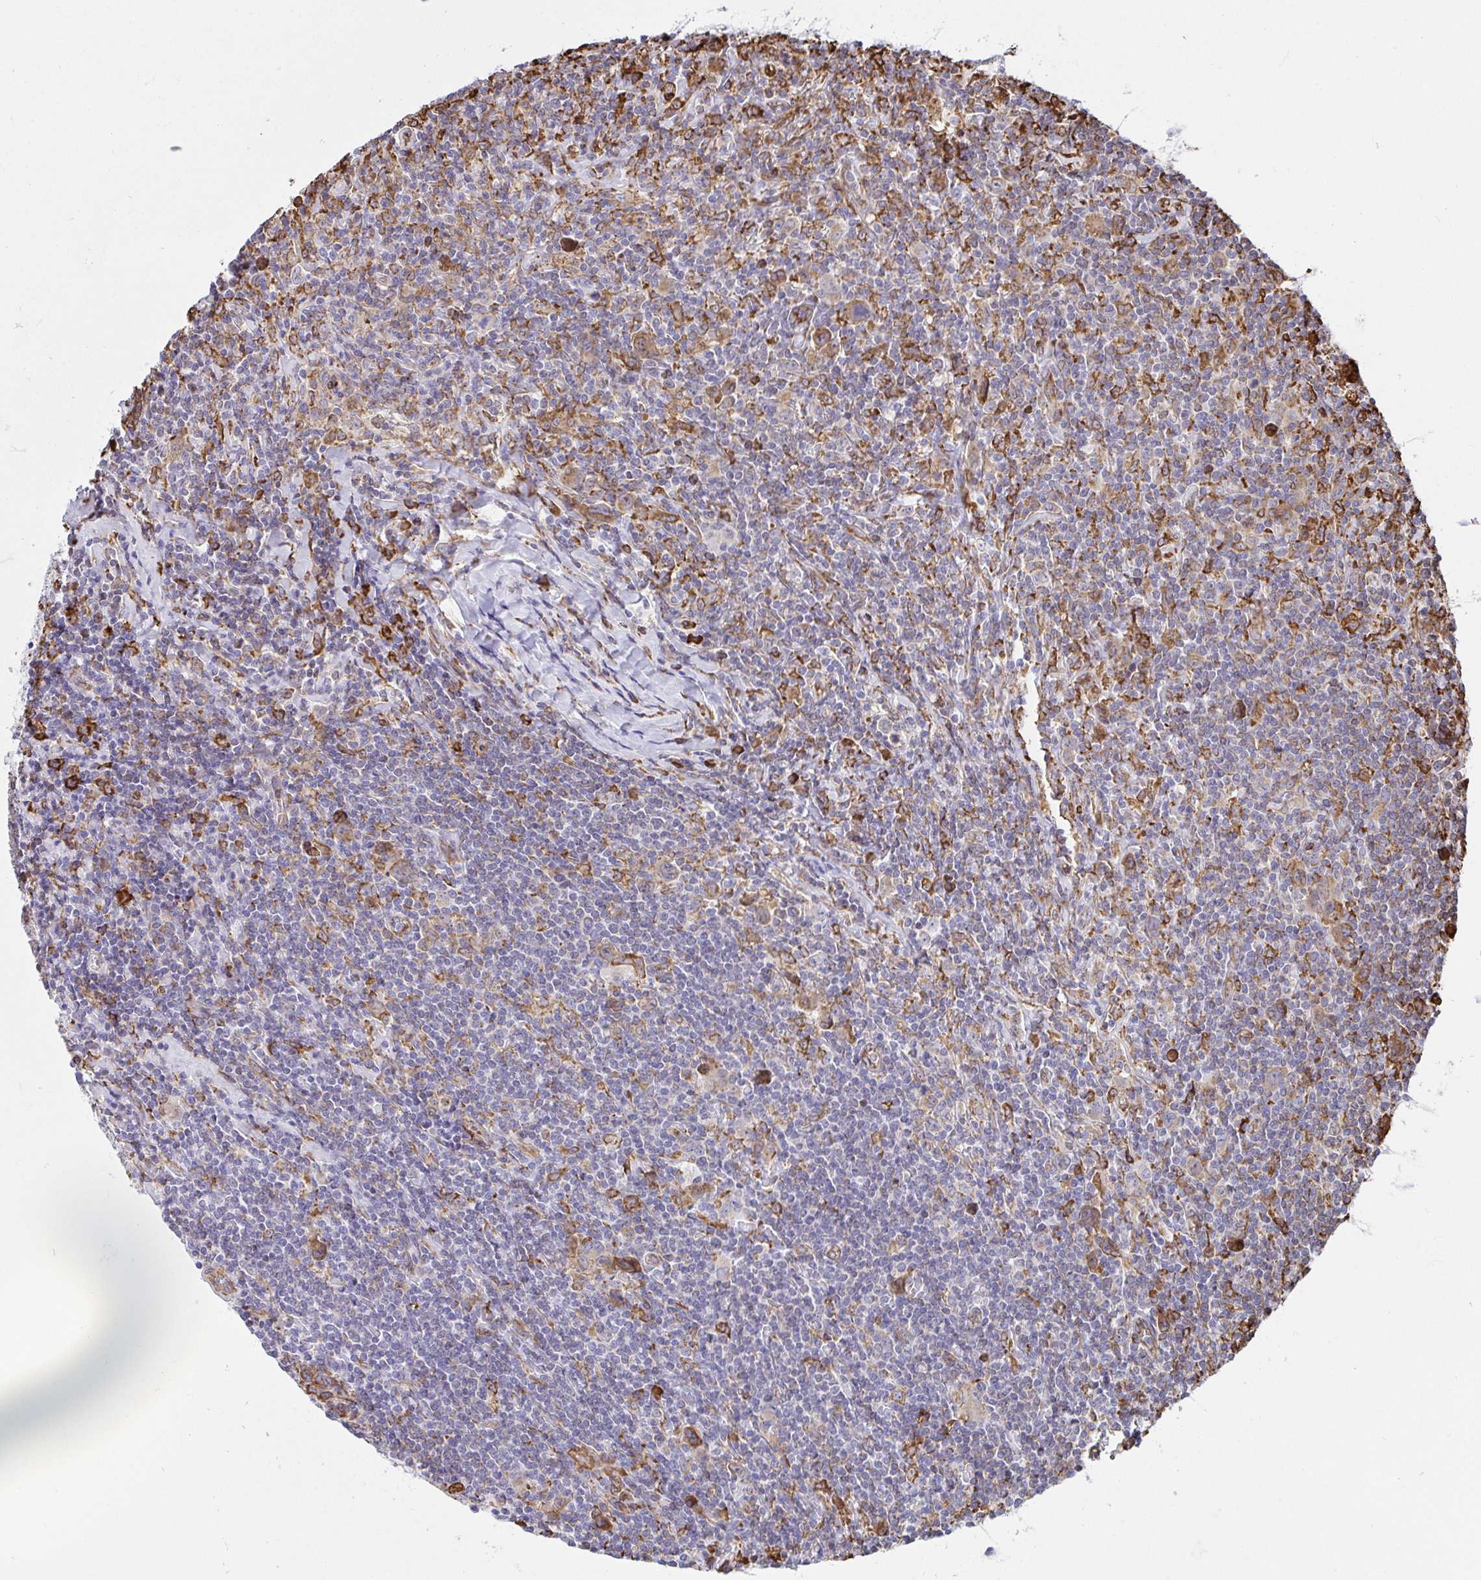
{"staining": {"intensity": "moderate", "quantity": "<25%", "location": "cytoplasmic/membranous"}, "tissue": "lymphoma", "cell_type": "Tumor cells", "image_type": "cancer", "snomed": [{"axis": "morphology", "description": "Hodgkin's disease, NOS"}, {"axis": "topography", "description": "Lymph node"}], "caption": "IHC staining of Hodgkin's disease, which exhibits low levels of moderate cytoplasmic/membranous positivity in approximately <25% of tumor cells indicating moderate cytoplasmic/membranous protein staining. The staining was performed using DAB (3,3'-diaminobenzidine) (brown) for protein detection and nuclei were counterstained in hematoxylin (blue).", "gene": "CLGN", "patient": {"sex": "female", "age": 18}}